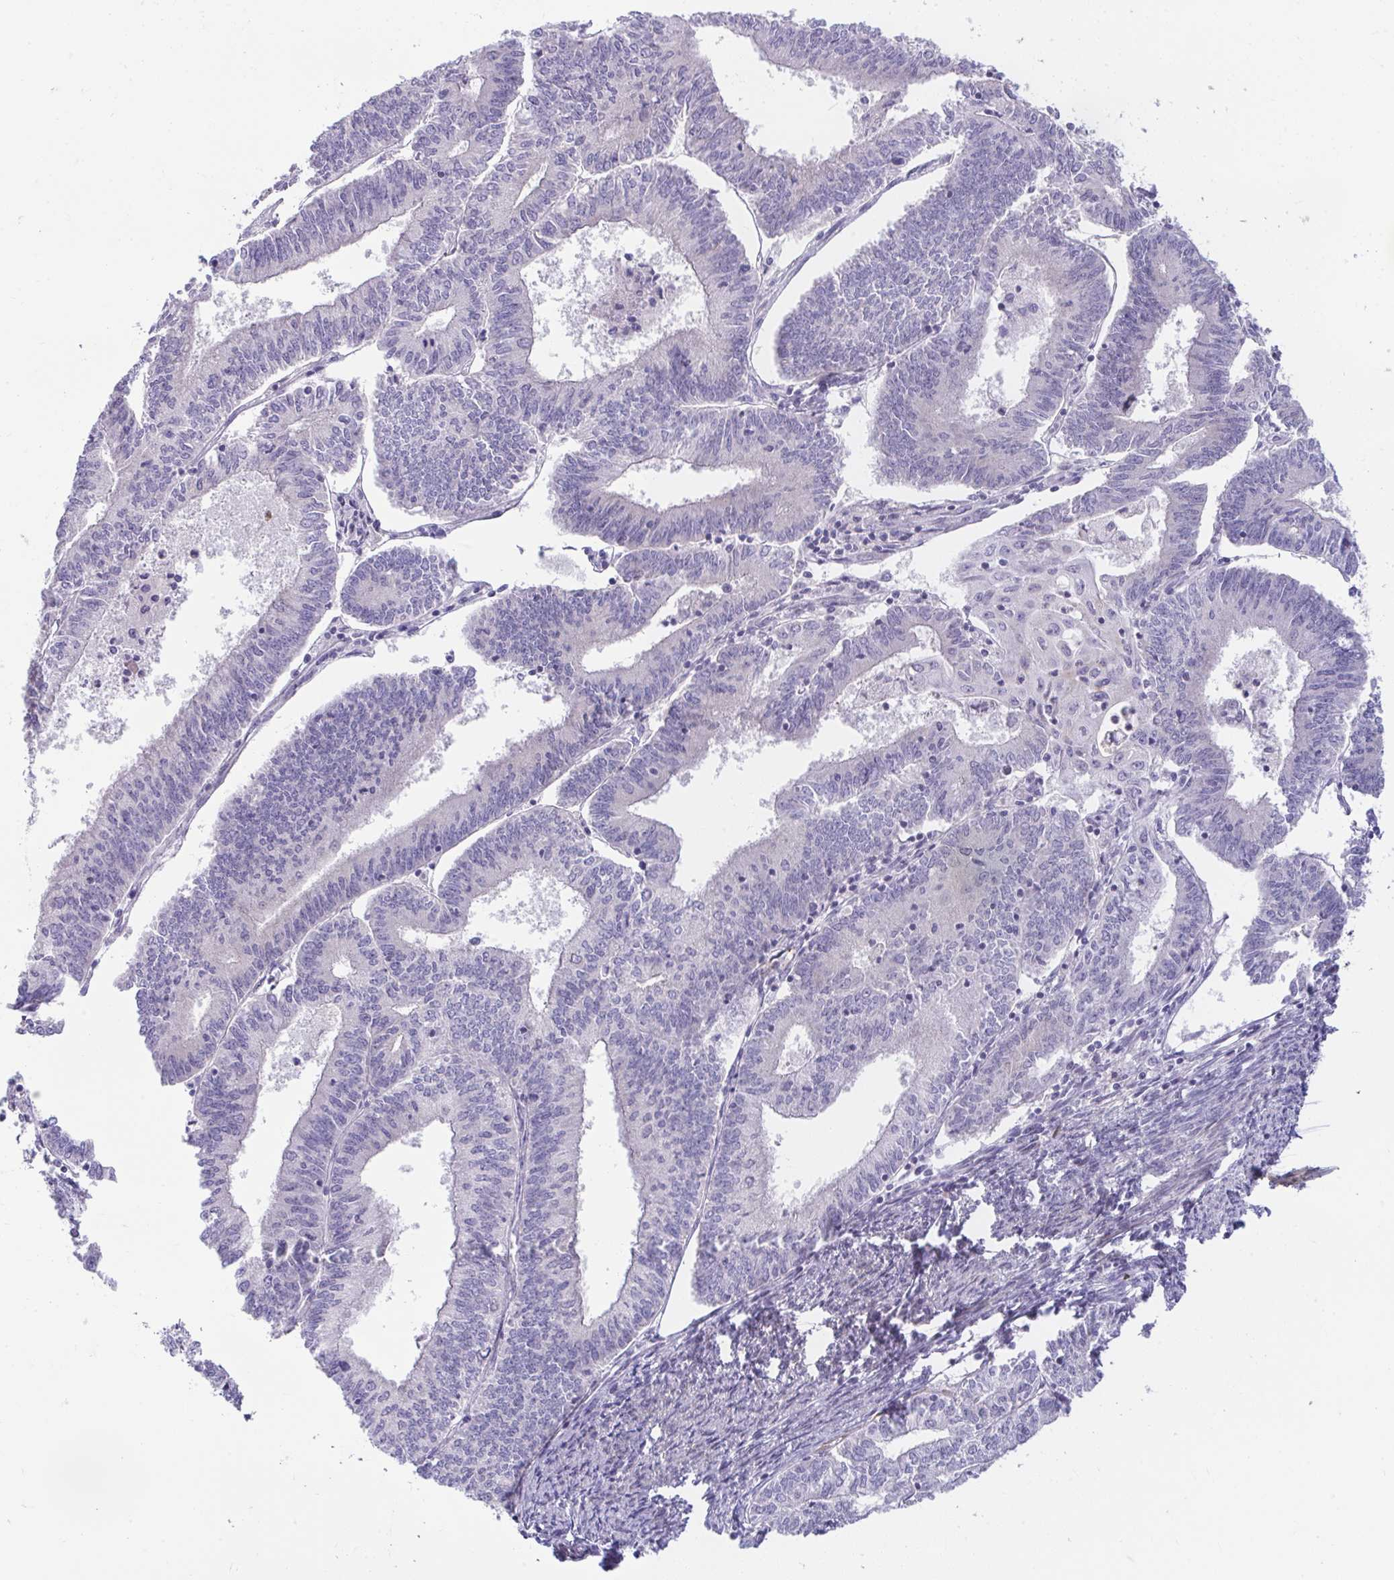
{"staining": {"intensity": "negative", "quantity": "none", "location": "none"}, "tissue": "endometrial cancer", "cell_type": "Tumor cells", "image_type": "cancer", "snomed": [{"axis": "morphology", "description": "Adenocarcinoma, NOS"}, {"axis": "topography", "description": "Endometrium"}], "caption": "Immunohistochemistry (IHC) photomicrograph of neoplastic tissue: human endometrial adenocarcinoma stained with DAB (3,3'-diaminobenzidine) demonstrates no significant protein positivity in tumor cells. (Brightfield microscopy of DAB (3,3'-diaminobenzidine) immunohistochemistry at high magnification).", "gene": "PIGZ", "patient": {"sex": "female", "age": 61}}